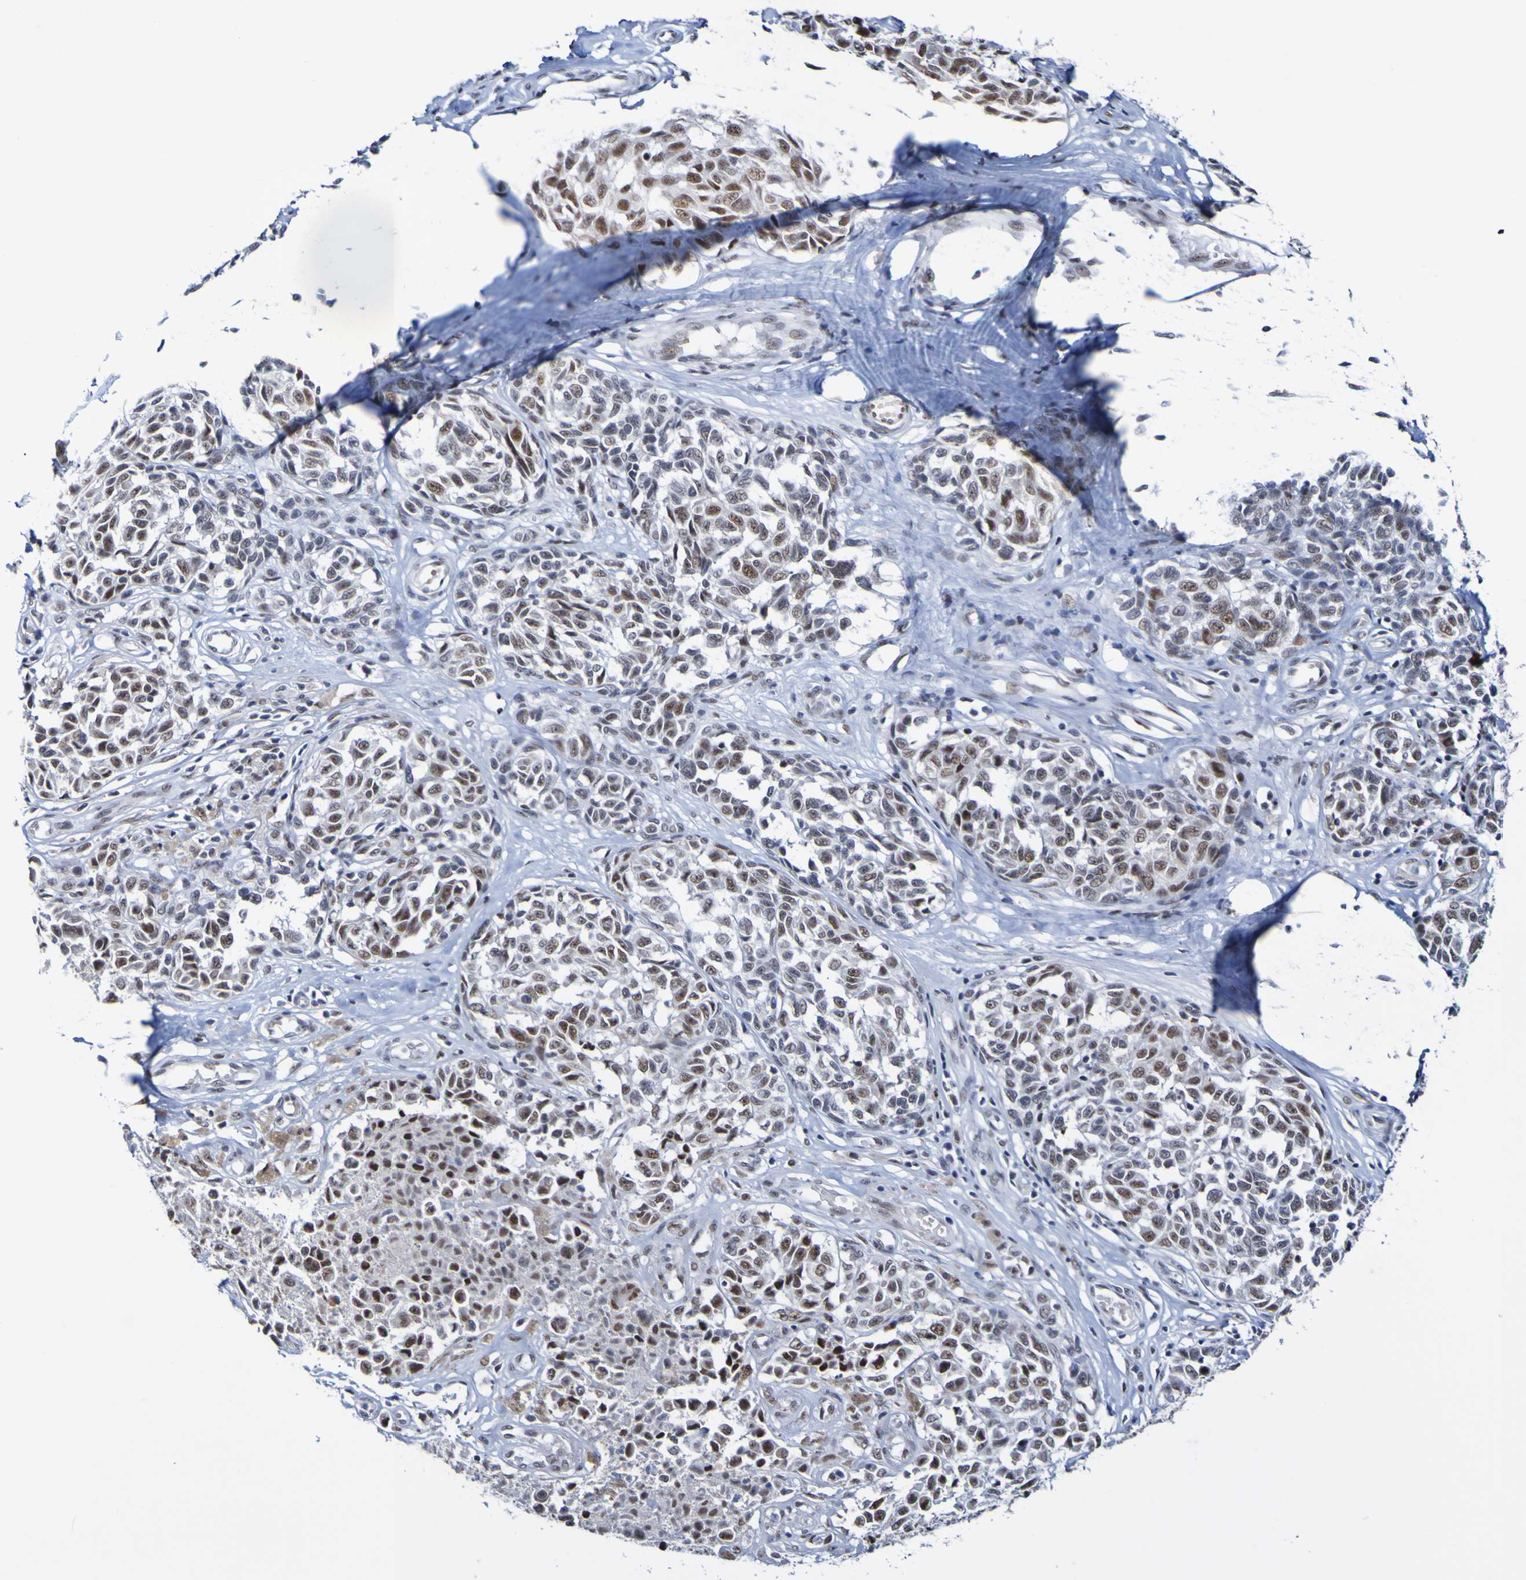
{"staining": {"intensity": "moderate", "quantity": "25%-75%", "location": "nuclear"}, "tissue": "melanoma", "cell_type": "Tumor cells", "image_type": "cancer", "snomed": [{"axis": "morphology", "description": "Malignant melanoma, NOS"}, {"axis": "topography", "description": "Skin"}], "caption": "Protein staining of melanoma tissue exhibits moderate nuclear expression in approximately 25%-75% of tumor cells.", "gene": "CDC5L", "patient": {"sex": "female", "age": 64}}